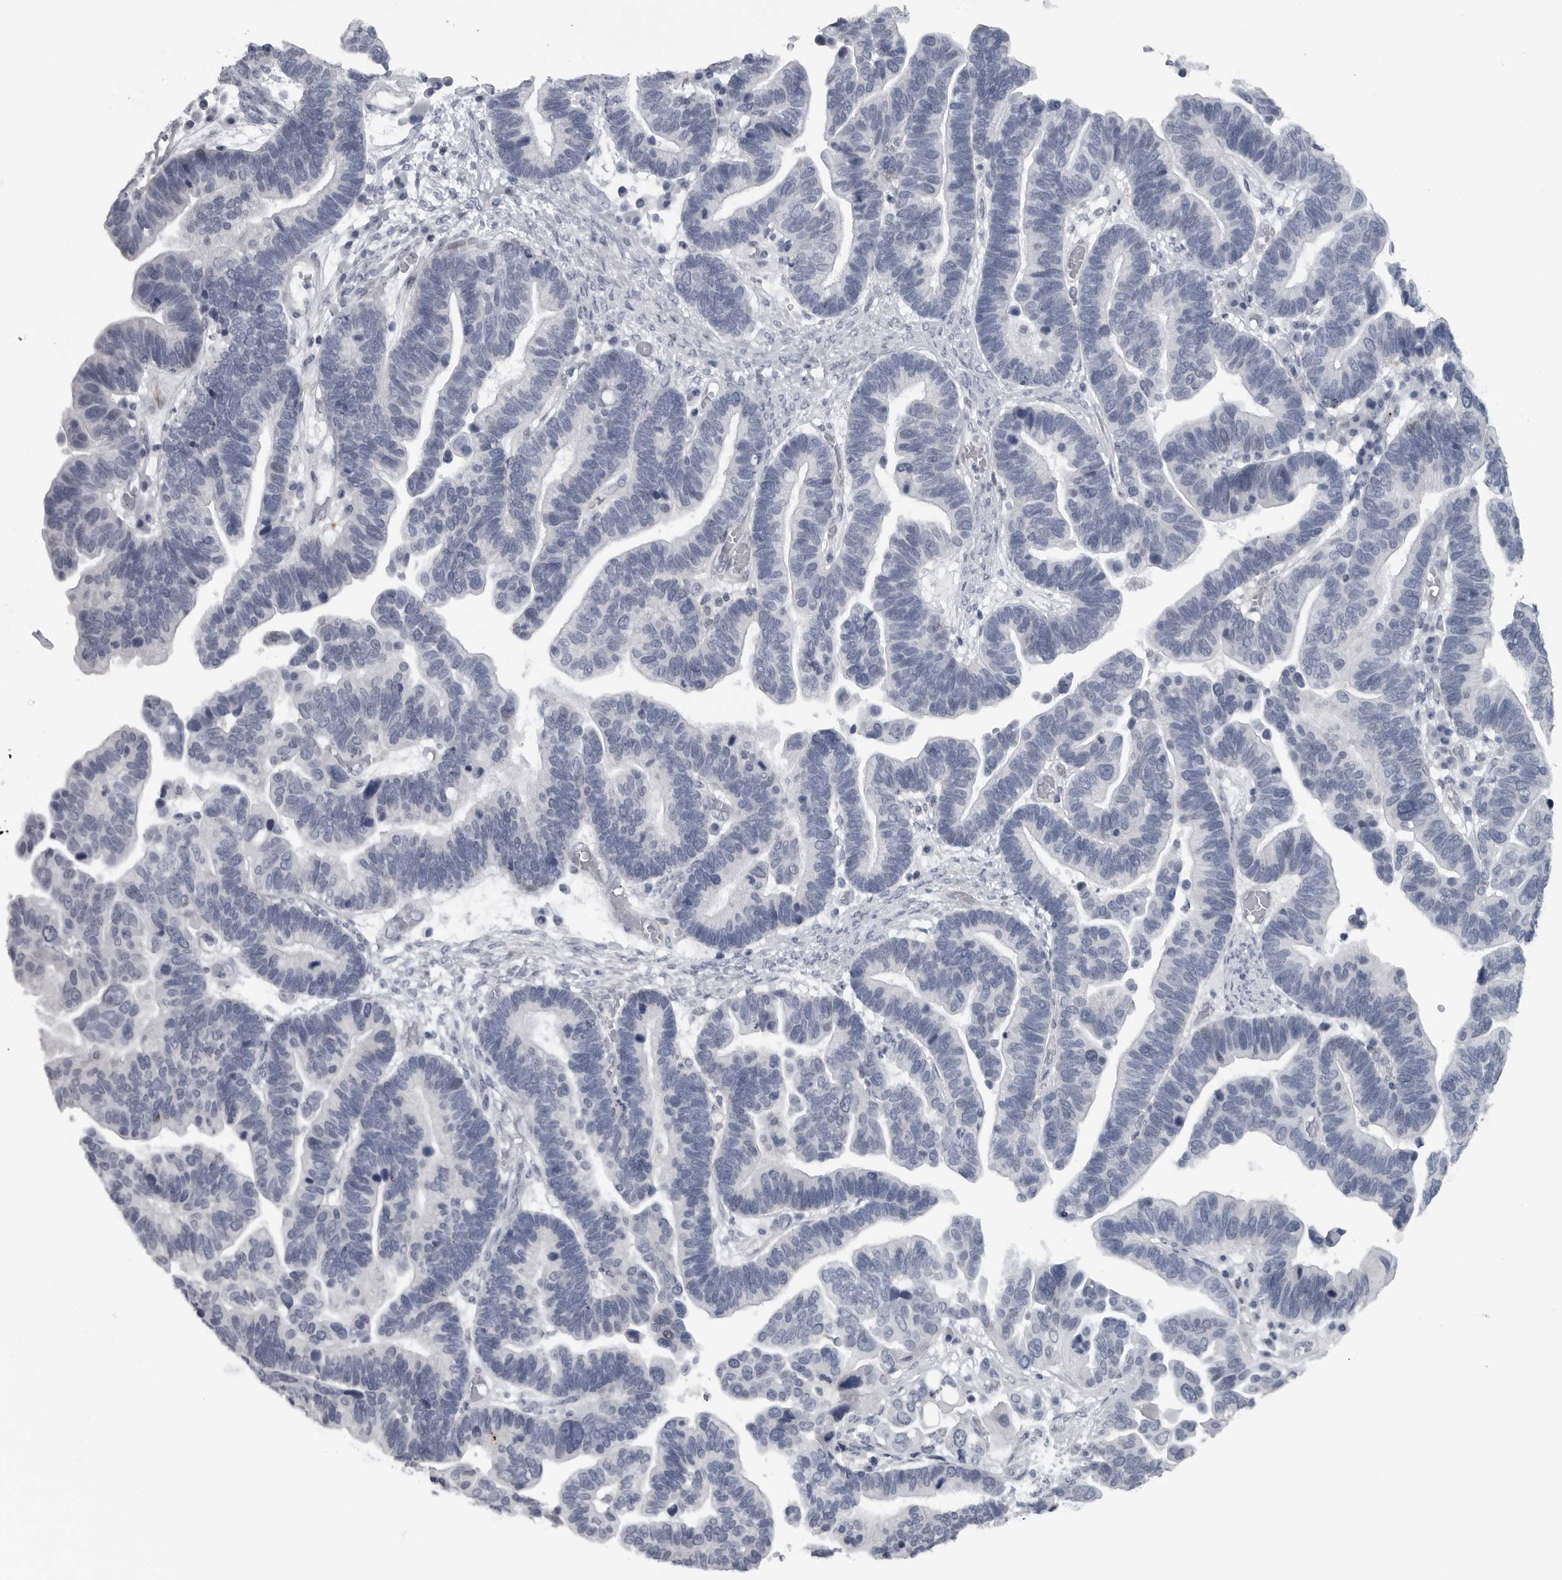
{"staining": {"intensity": "negative", "quantity": "none", "location": "none"}, "tissue": "ovarian cancer", "cell_type": "Tumor cells", "image_type": "cancer", "snomed": [{"axis": "morphology", "description": "Cystadenocarcinoma, serous, NOS"}, {"axis": "topography", "description": "Ovary"}], "caption": "The IHC image has no significant positivity in tumor cells of ovarian cancer (serous cystadenocarcinoma) tissue.", "gene": "LYSMD1", "patient": {"sex": "female", "age": 56}}